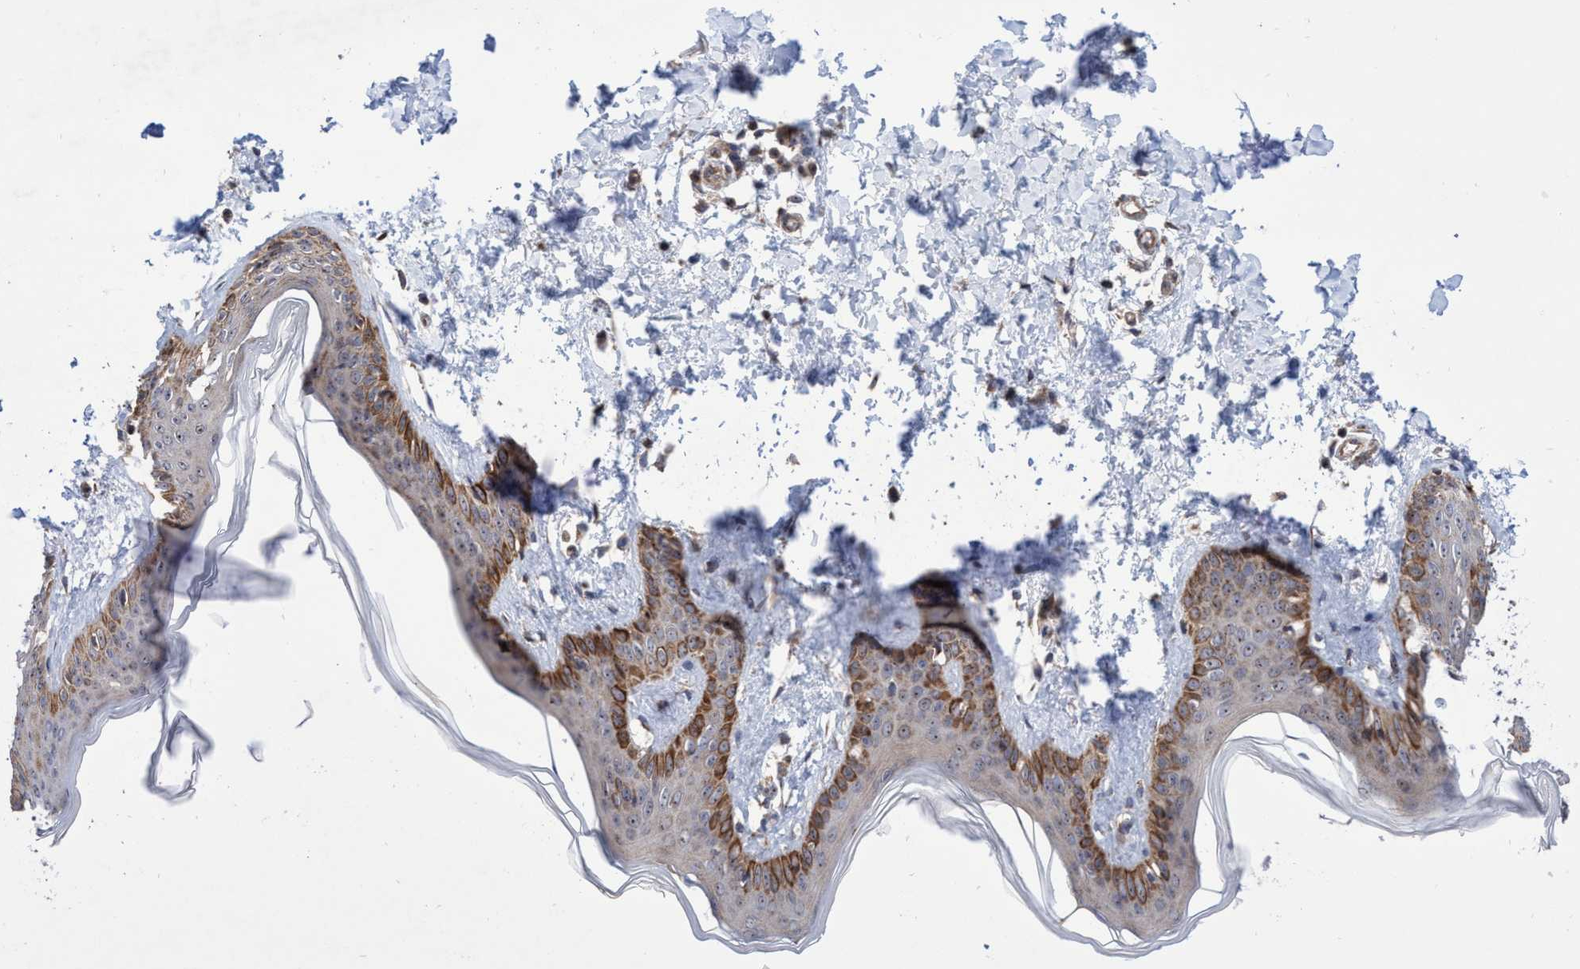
{"staining": {"intensity": "negative", "quantity": "none", "location": "none"}, "tissue": "skin", "cell_type": "Fibroblasts", "image_type": "normal", "snomed": [{"axis": "morphology", "description": "Normal tissue, NOS"}, {"axis": "topography", "description": "Skin"}], "caption": "Immunohistochemistry (IHC) of benign skin demonstrates no staining in fibroblasts. (DAB IHC, high magnification).", "gene": "P2RY14", "patient": {"sex": "female", "age": 17}}